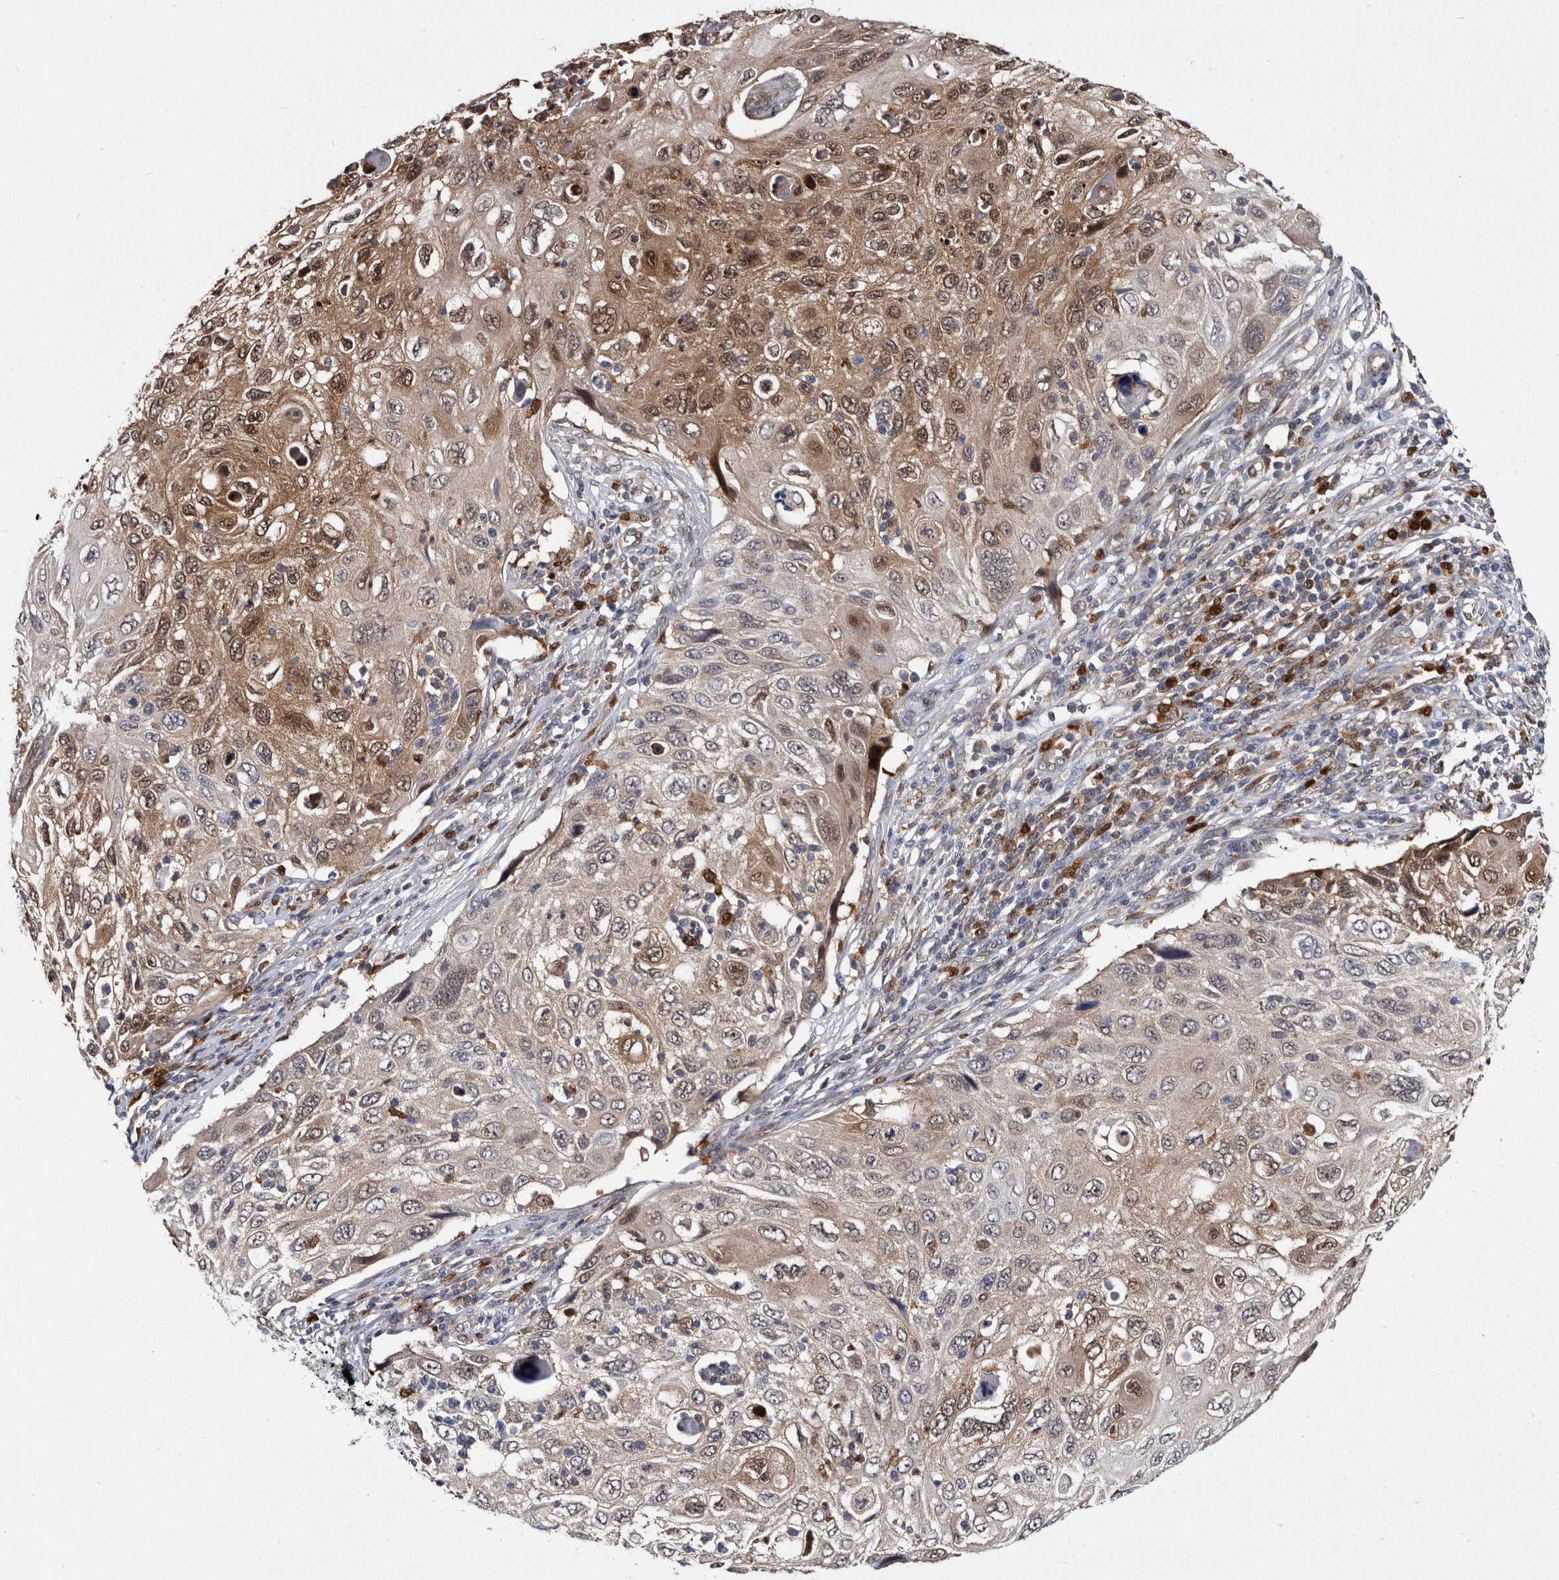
{"staining": {"intensity": "moderate", "quantity": ">75%", "location": "cytoplasmic/membranous,nuclear"}, "tissue": "cervical cancer", "cell_type": "Tumor cells", "image_type": "cancer", "snomed": [{"axis": "morphology", "description": "Squamous cell carcinoma, NOS"}, {"axis": "topography", "description": "Cervix"}], "caption": "DAB (3,3'-diaminobenzidine) immunohistochemical staining of human cervical cancer (squamous cell carcinoma) shows moderate cytoplasmic/membranous and nuclear protein positivity in approximately >75% of tumor cells. (DAB = brown stain, brightfield microscopy at high magnification).", "gene": "SERPINB8", "patient": {"sex": "female", "age": 70}}